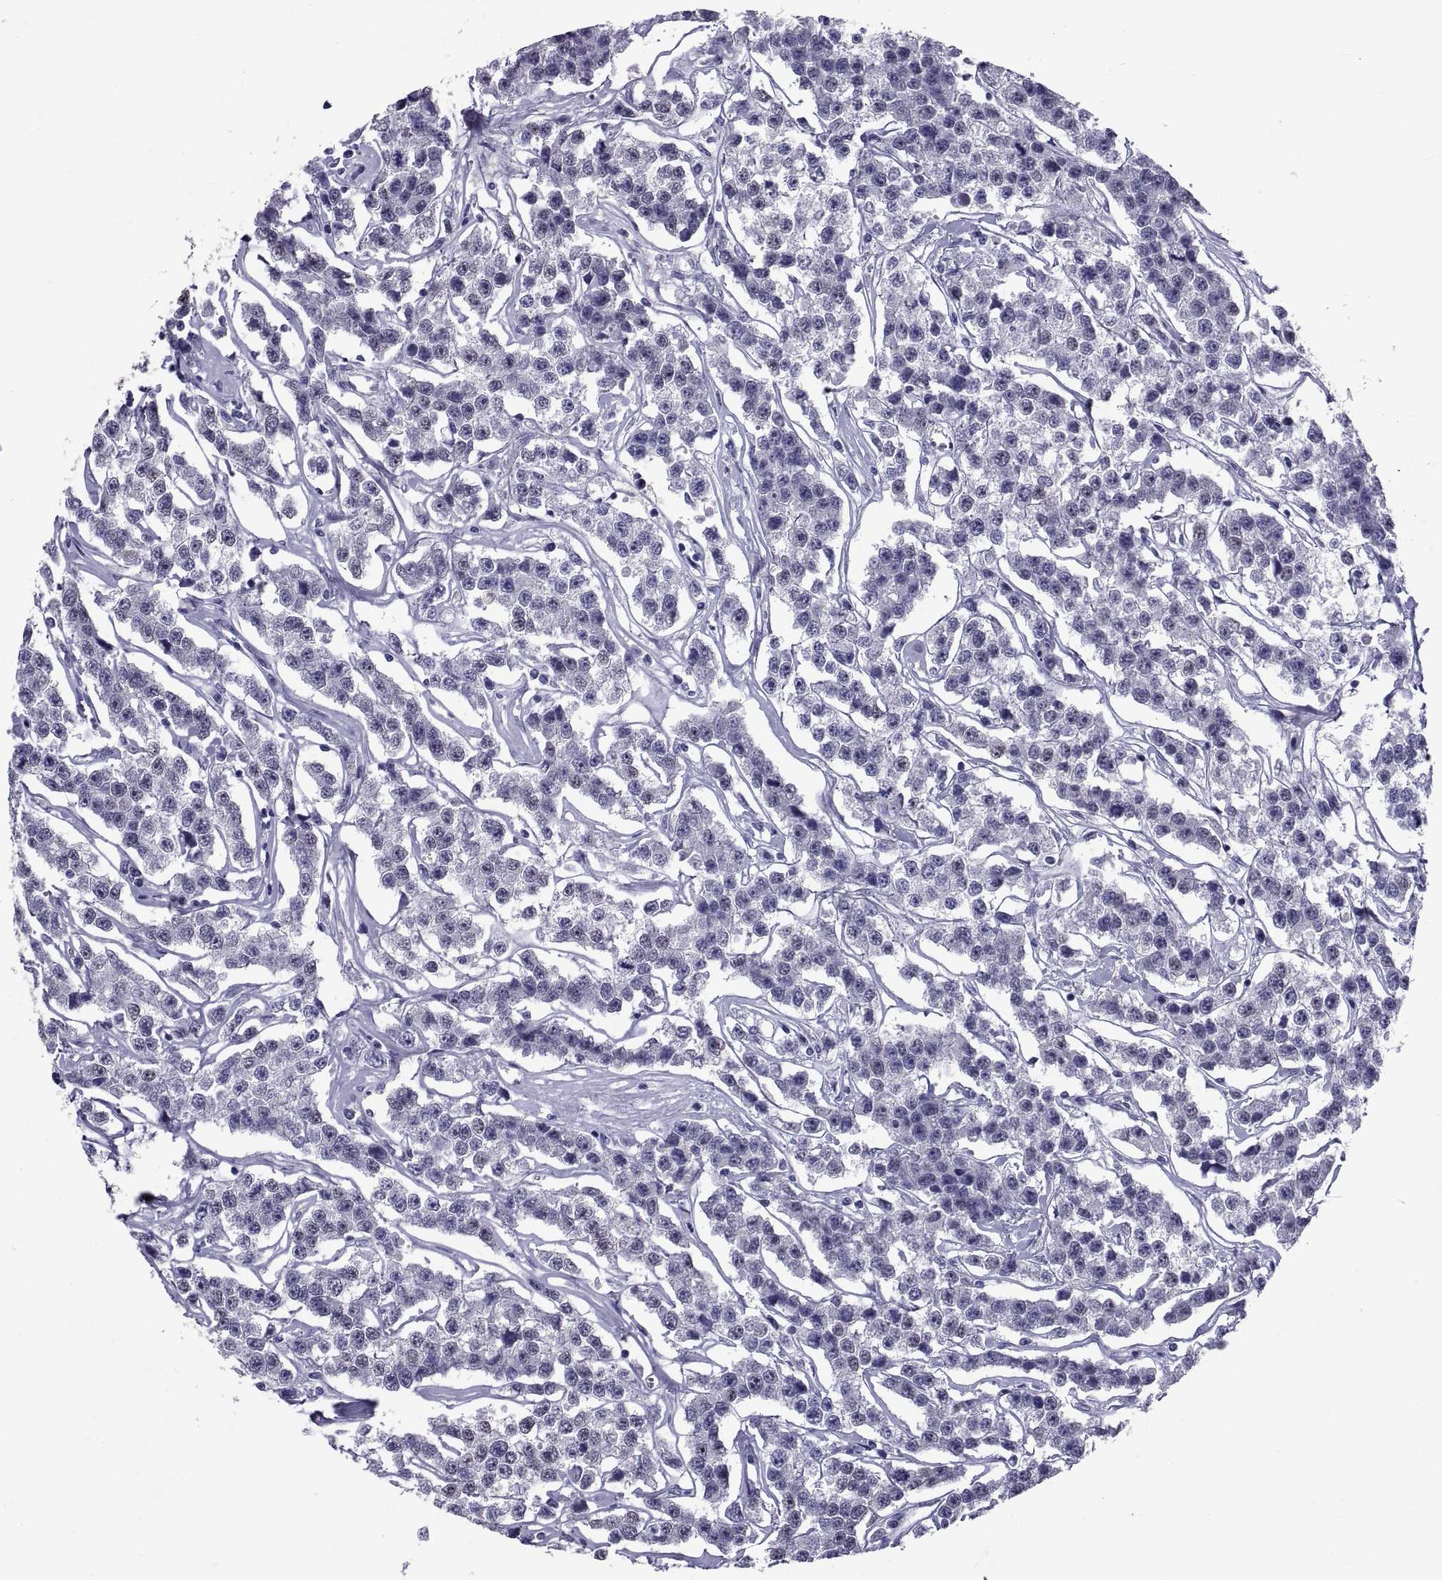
{"staining": {"intensity": "negative", "quantity": "none", "location": "none"}, "tissue": "testis cancer", "cell_type": "Tumor cells", "image_type": "cancer", "snomed": [{"axis": "morphology", "description": "Seminoma, NOS"}, {"axis": "topography", "description": "Testis"}], "caption": "This histopathology image is of testis cancer (seminoma) stained with immunohistochemistry to label a protein in brown with the nuclei are counter-stained blue. There is no expression in tumor cells.", "gene": "TGFBR3L", "patient": {"sex": "male", "age": 59}}